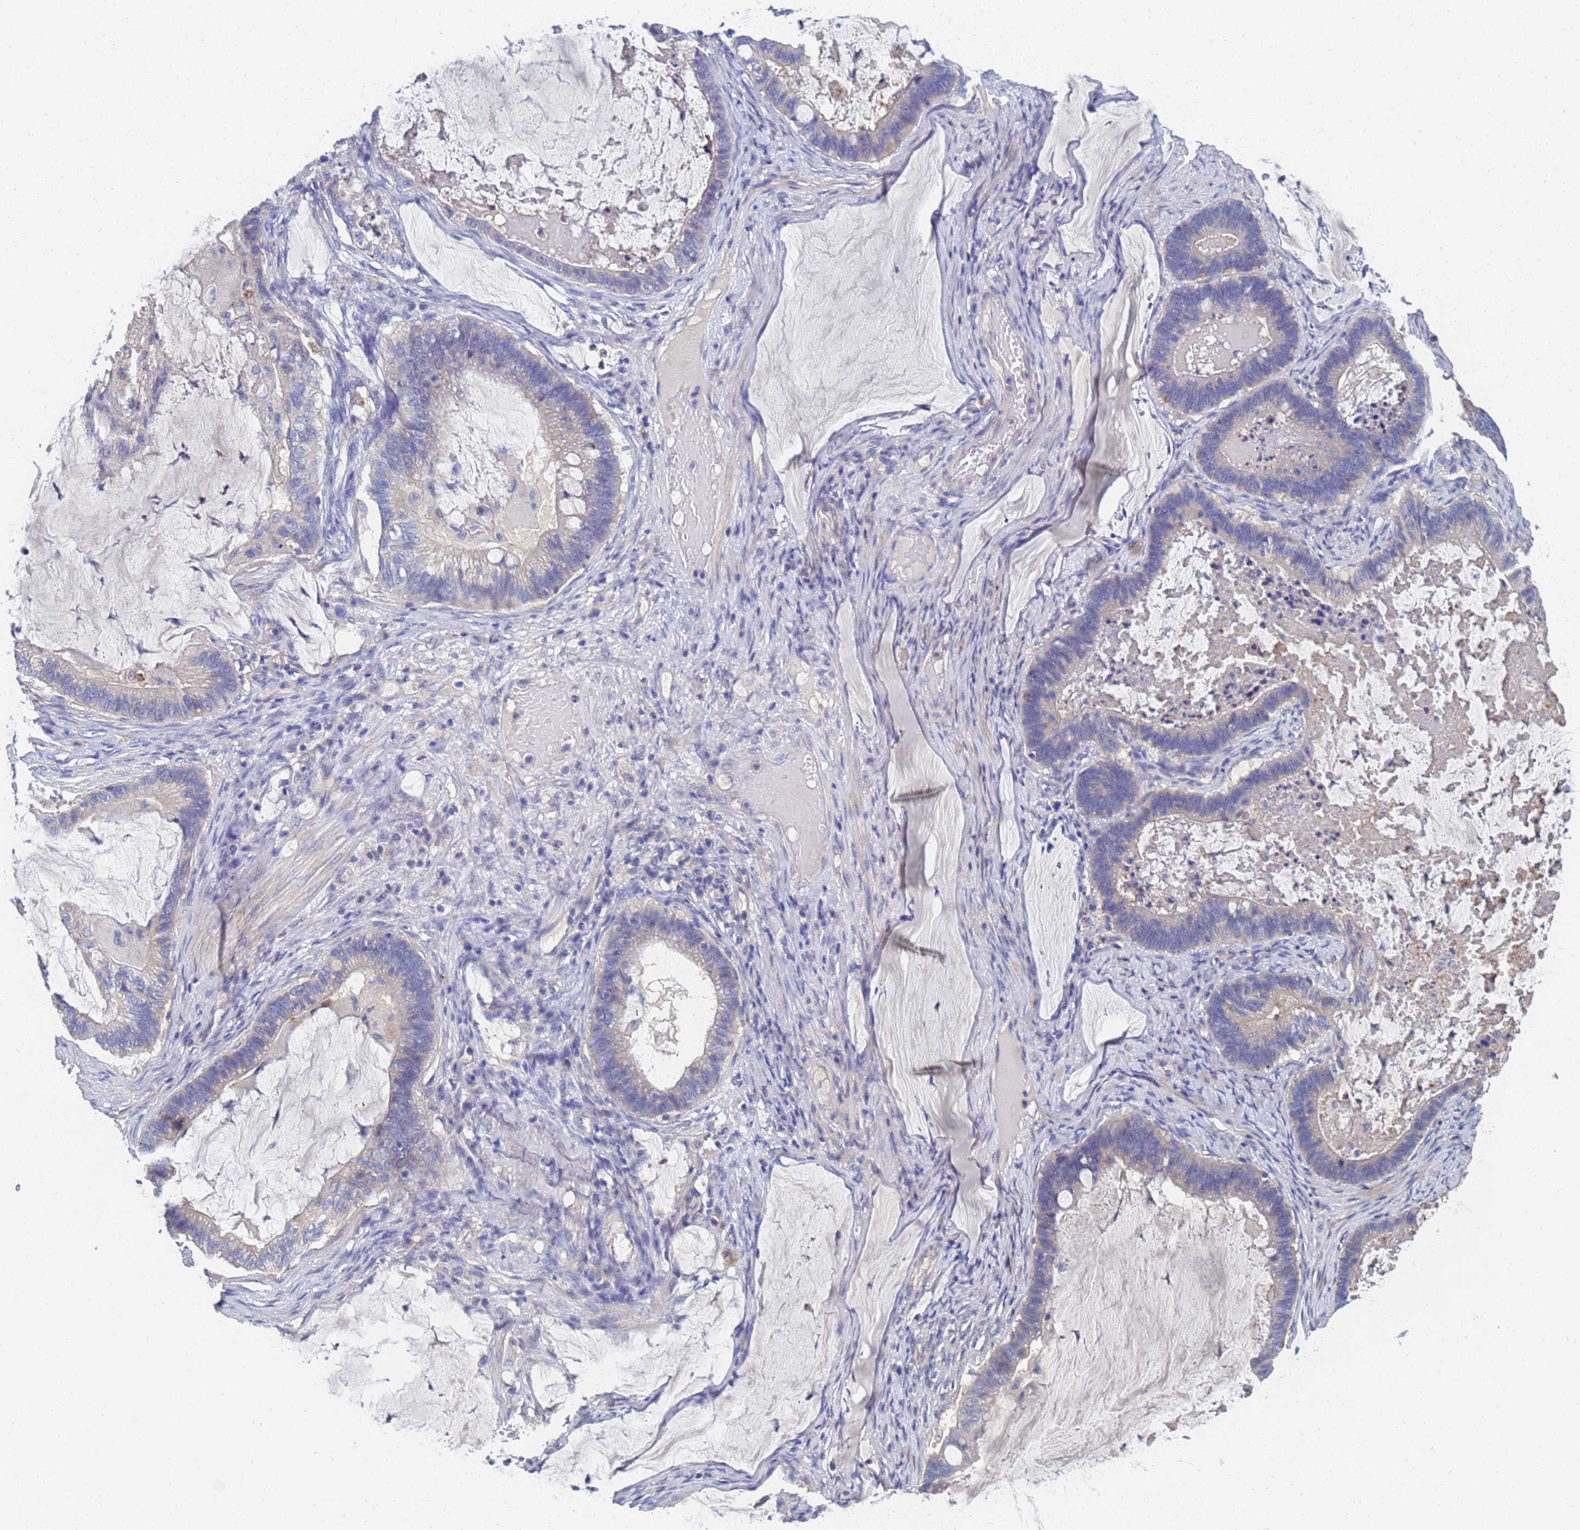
{"staining": {"intensity": "moderate", "quantity": "<25%", "location": "cytoplasmic/membranous"}, "tissue": "ovarian cancer", "cell_type": "Tumor cells", "image_type": "cancer", "snomed": [{"axis": "morphology", "description": "Cystadenocarcinoma, mucinous, NOS"}, {"axis": "topography", "description": "Ovary"}], "caption": "Ovarian cancer tissue exhibits moderate cytoplasmic/membranous positivity in approximately <25% of tumor cells, visualized by immunohistochemistry.", "gene": "LBX2", "patient": {"sex": "female", "age": 61}}